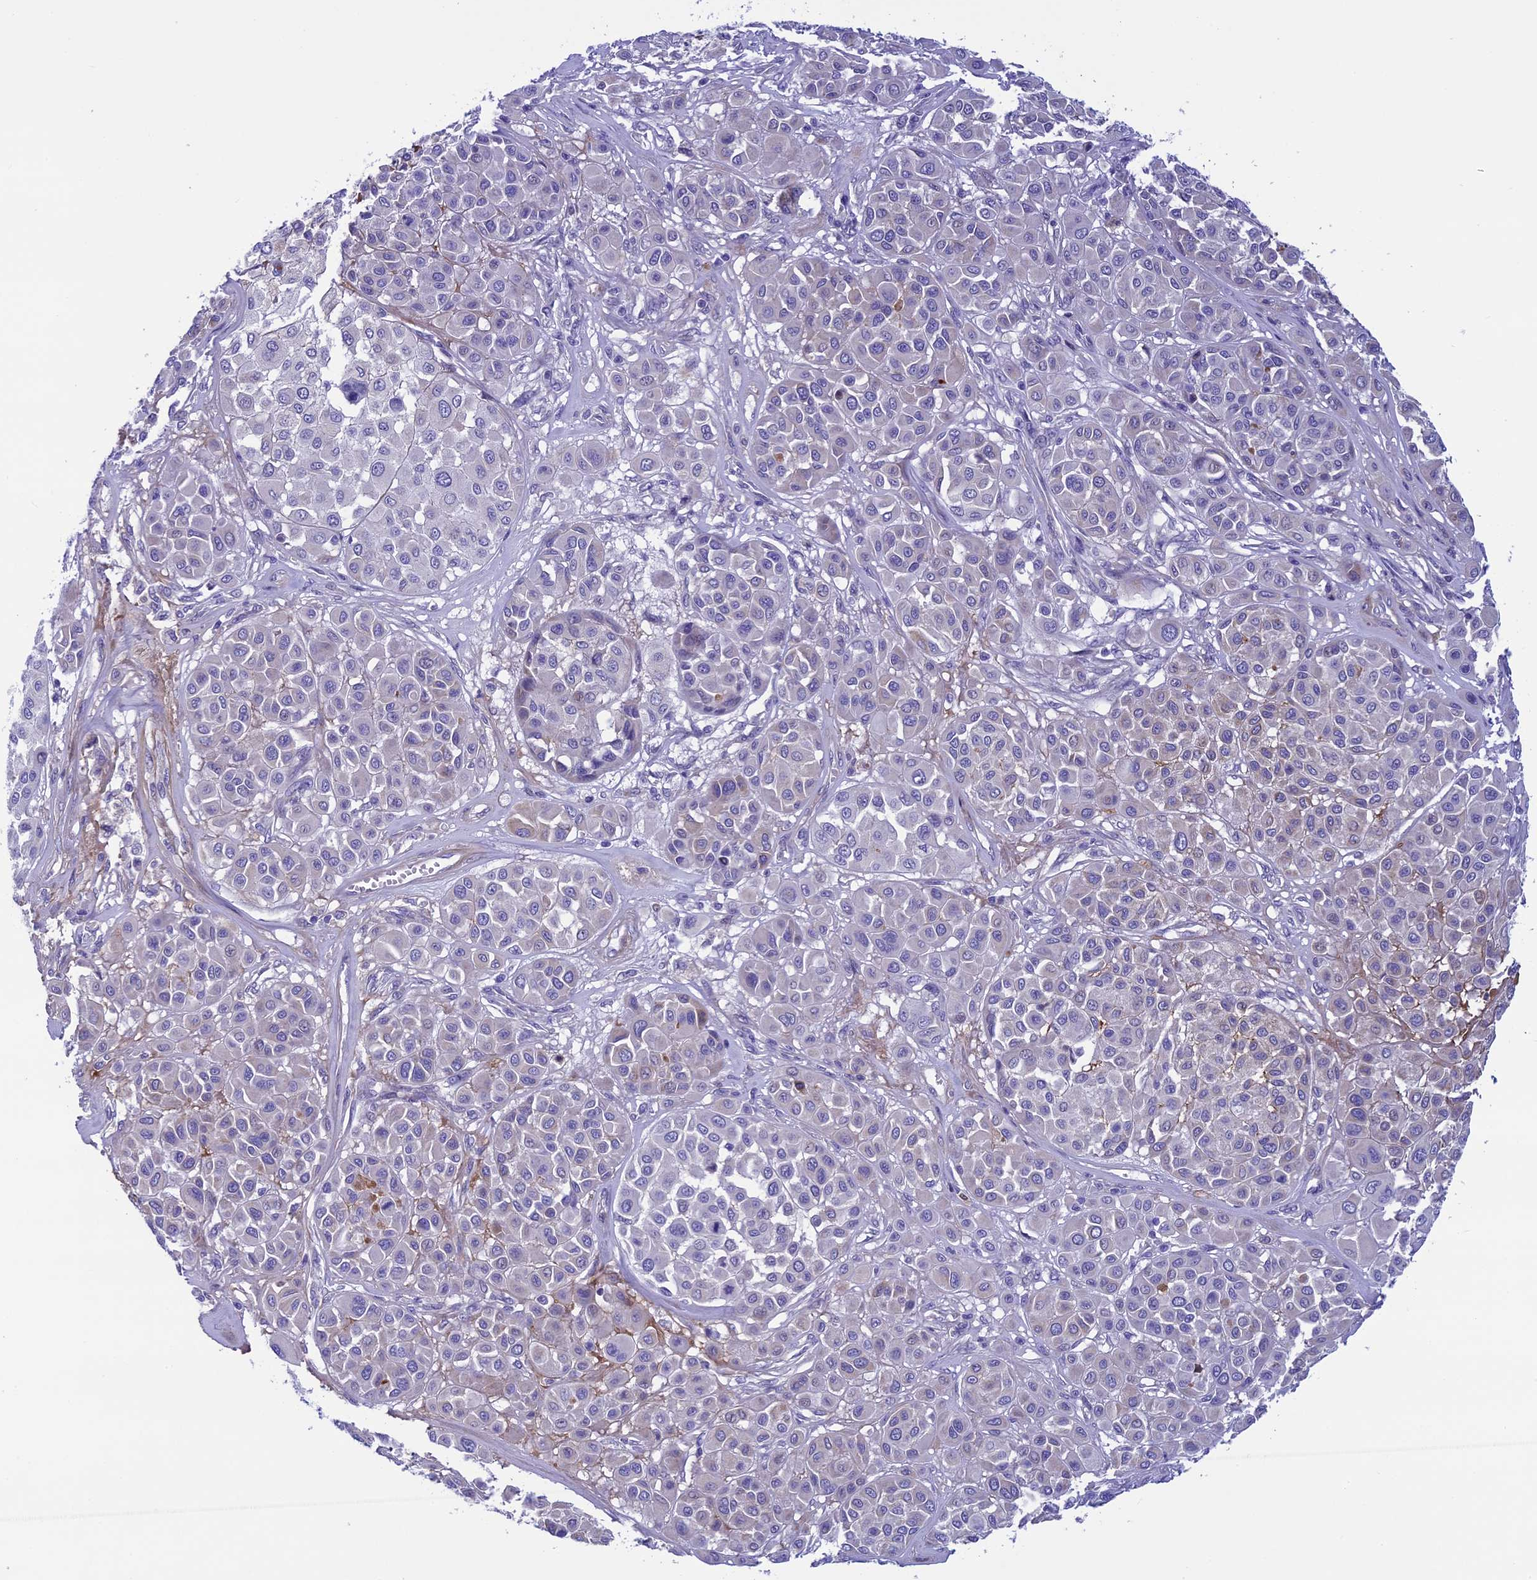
{"staining": {"intensity": "negative", "quantity": "none", "location": "none"}, "tissue": "melanoma", "cell_type": "Tumor cells", "image_type": "cancer", "snomed": [{"axis": "morphology", "description": "Malignant melanoma, Metastatic site"}, {"axis": "topography", "description": "Soft tissue"}], "caption": "Tumor cells show no significant expression in malignant melanoma (metastatic site).", "gene": "LOXL1", "patient": {"sex": "male", "age": 41}}